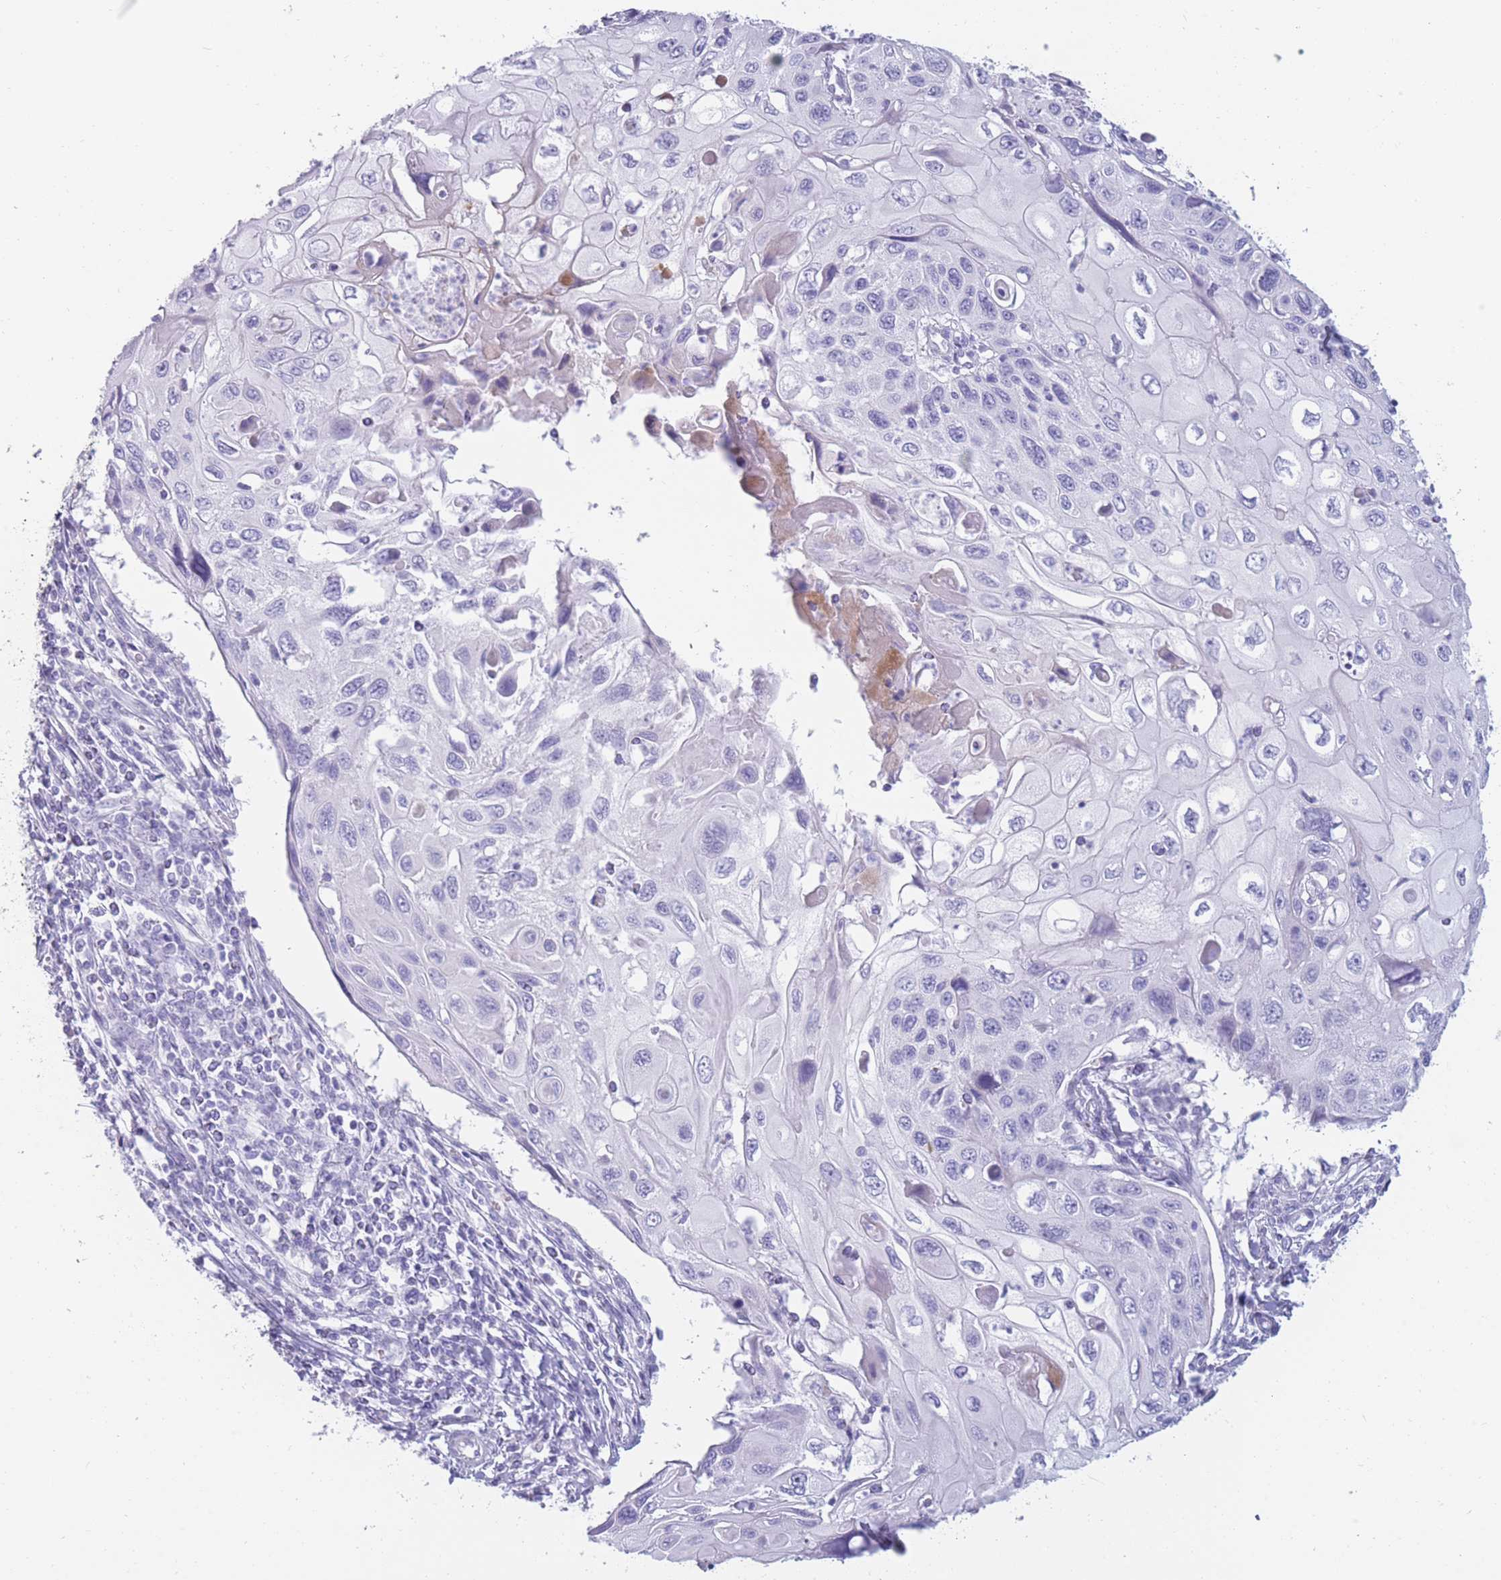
{"staining": {"intensity": "negative", "quantity": "none", "location": "none"}, "tissue": "cervical cancer", "cell_type": "Tumor cells", "image_type": "cancer", "snomed": [{"axis": "morphology", "description": "Squamous cell carcinoma, NOS"}, {"axis": "topography", "description": "Cervix"}], "caption": "An immunohistochemistry photomicrograph of cervical cancer is shown. There is no staining in tumor cells of cervical cancer. (IHC, brightfield microscopy, high magnification).", "gene": "TNFSF11", "patient": {"sex": "female", "age": 70}}